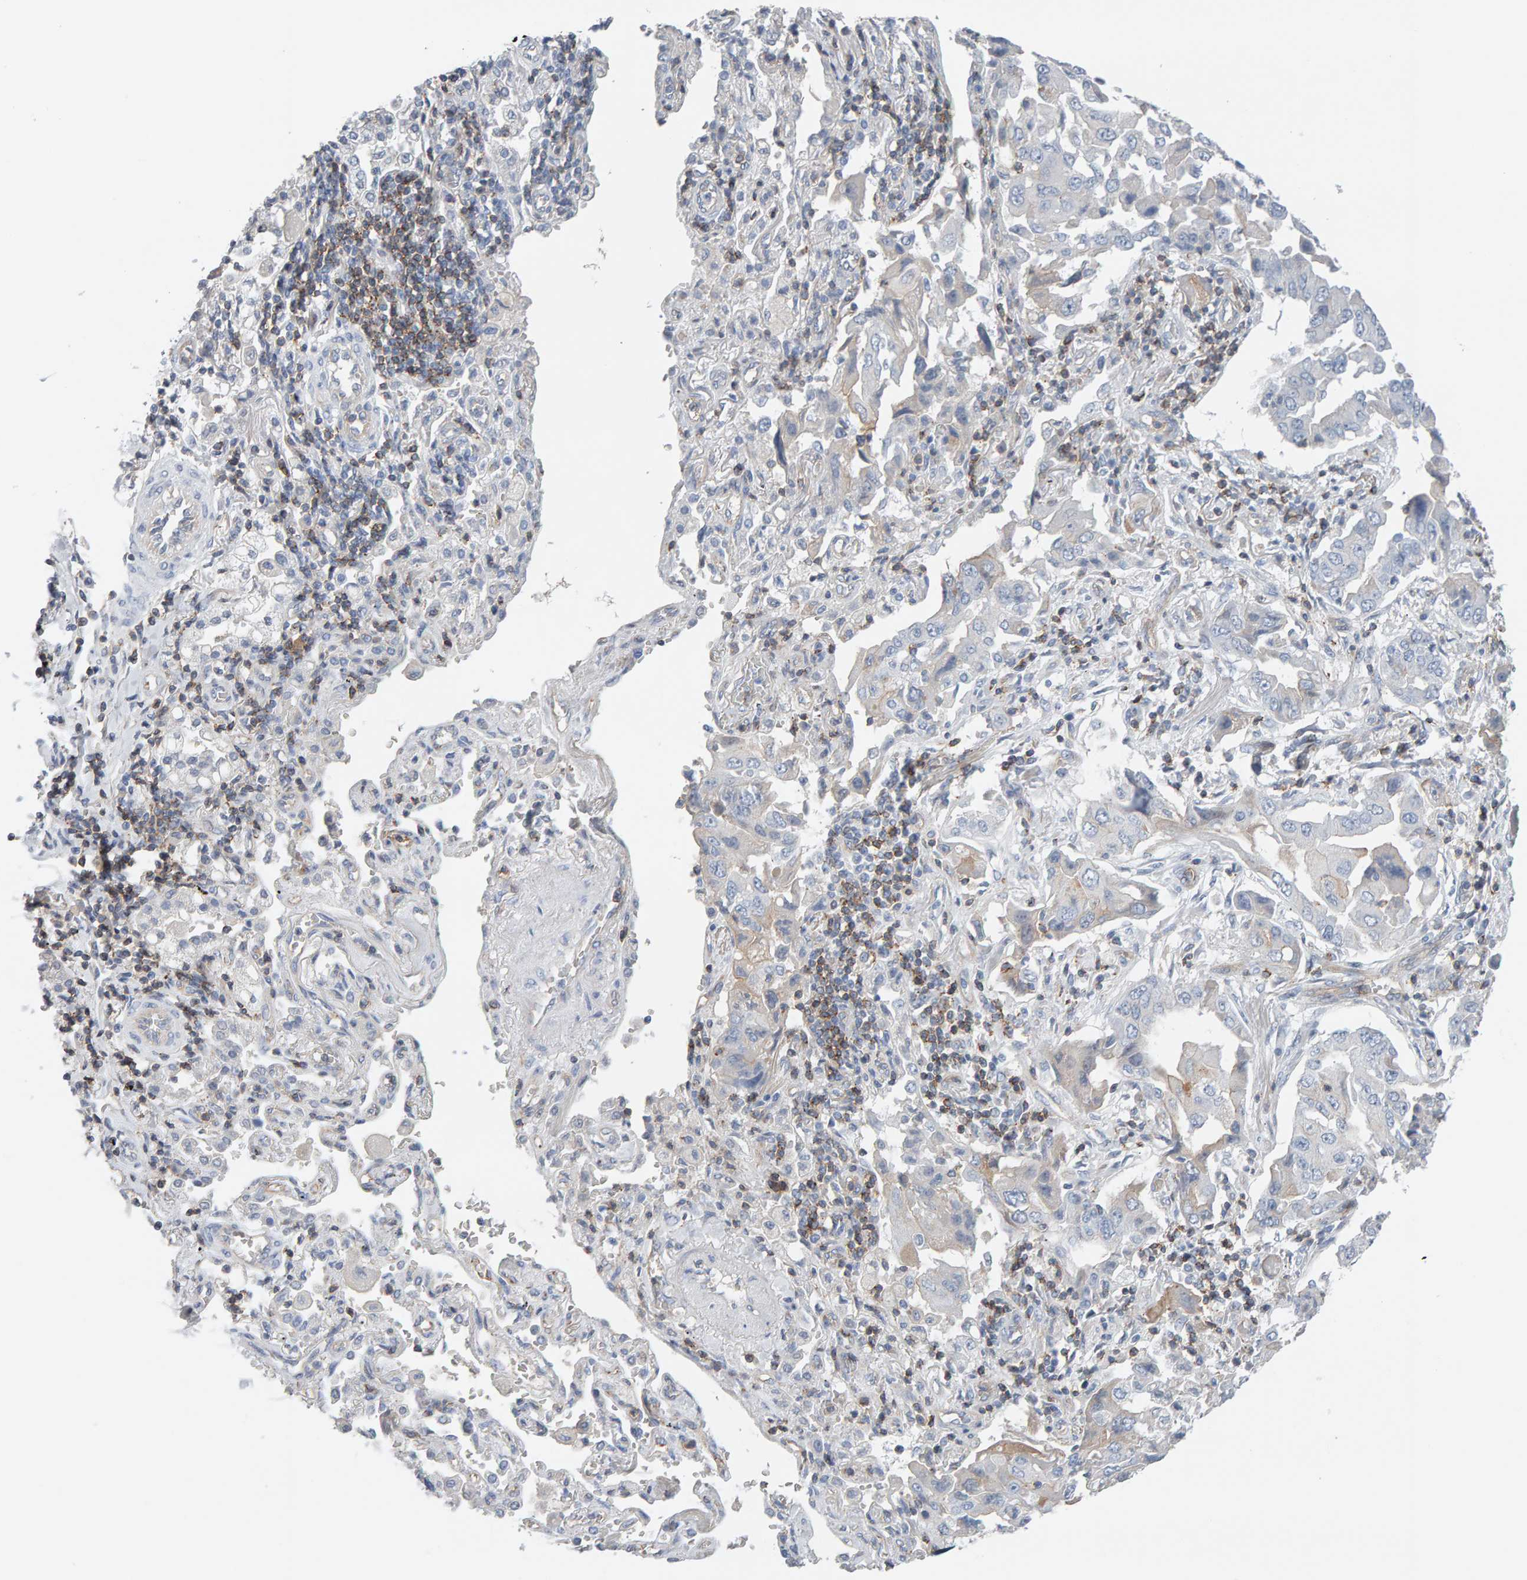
{"staining": {"intensity": "negative", "quantity": "none", "location": "none"}, "tissue": "lung cancer", "cell_type": "Tumor cells", "image_type": "cancer", "snomed": [{"axis": "morphology", "description": "Adenocarcinoma, NOS"}, {"axis": "topography", "description": "Lung"}], "caption": "An image of lung cancer stained for a protein shows no brown staining in tumor cells.", "gene": "FYN", "patient": {"sex": "female", "age": 65}}